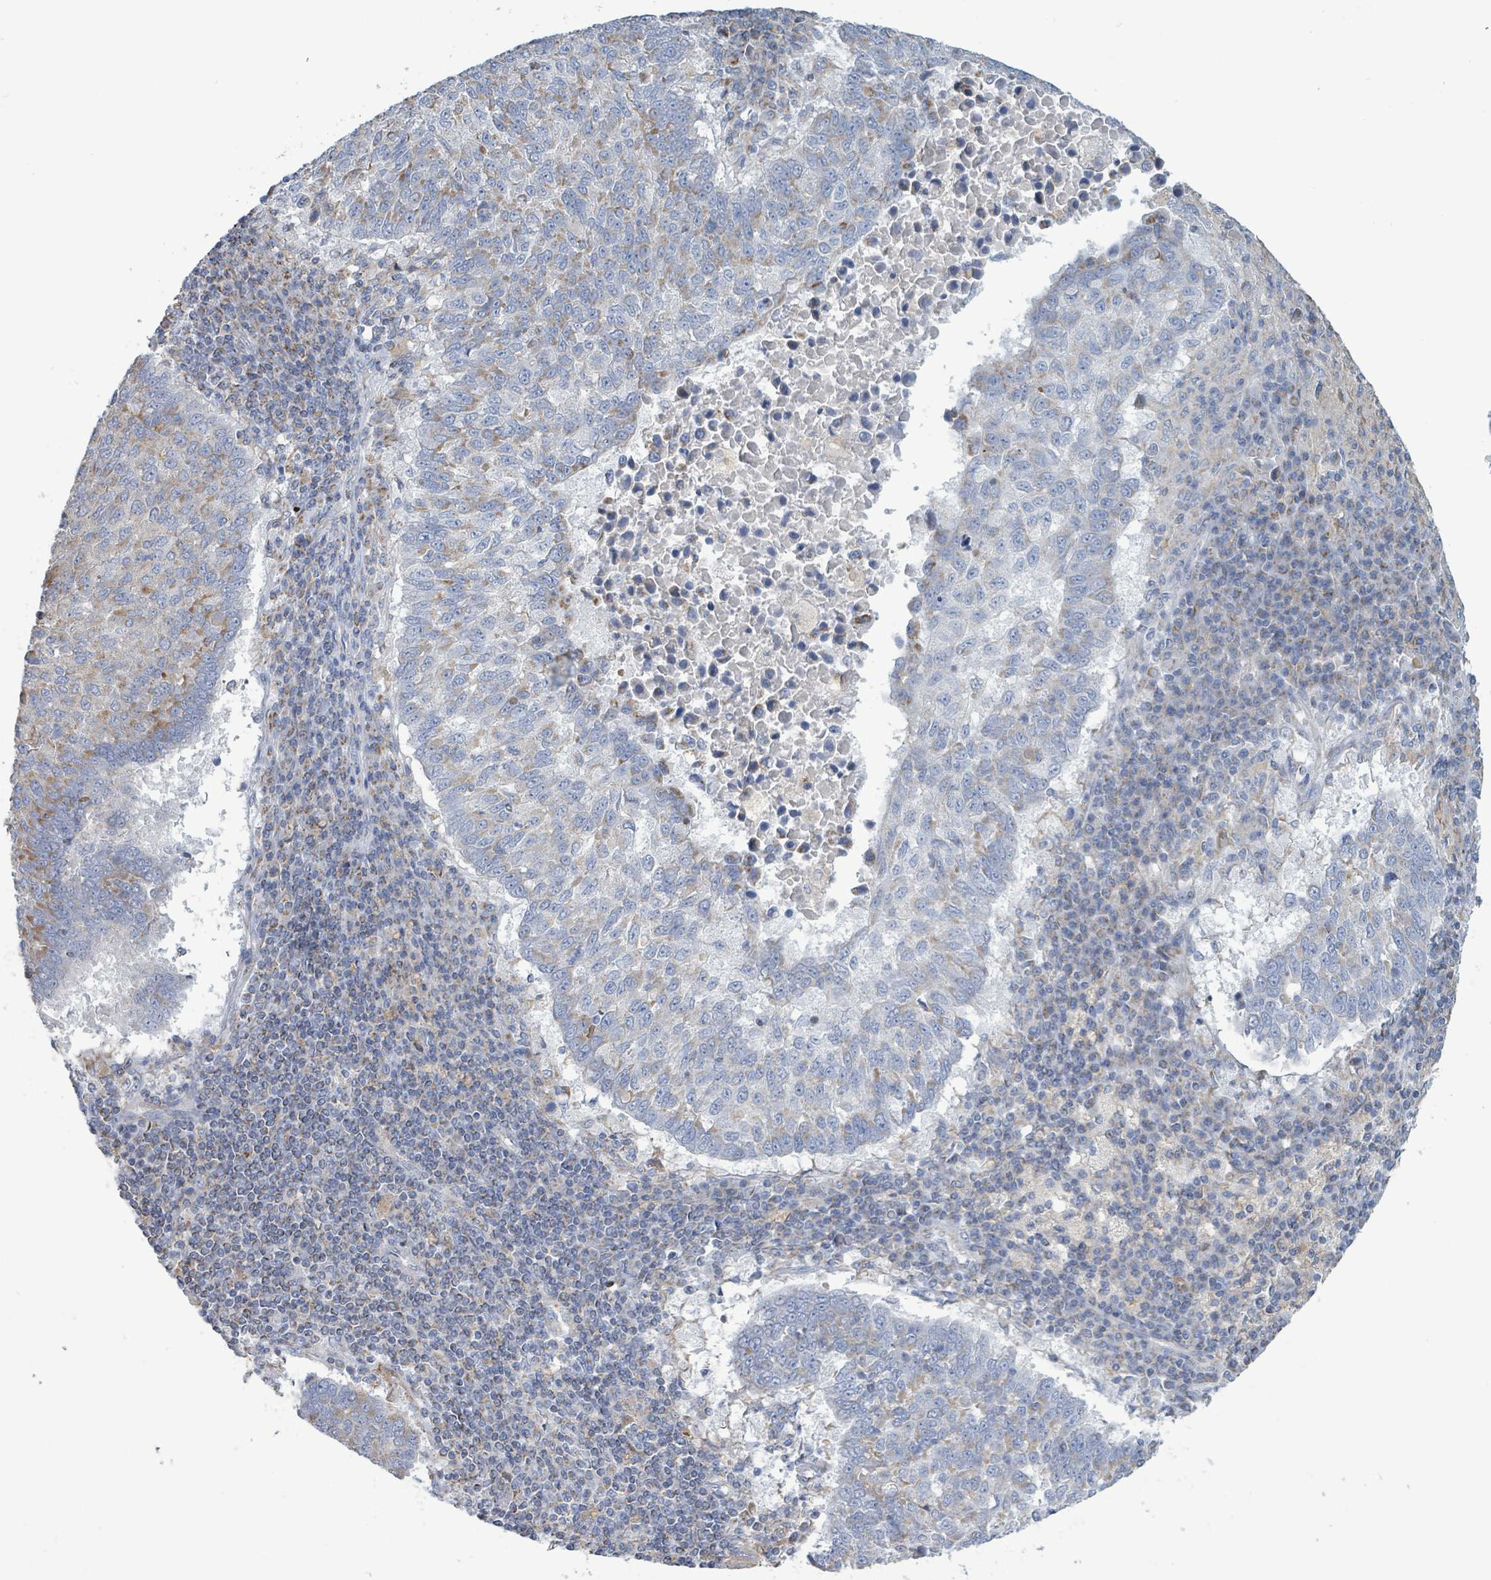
{"staining": {"intensity": "moderate", "quantity": "<25%", "location": "cytoplasmic/membranous"}, "tissue": "lung cancer", "cell_type": "Tumor cells", "image_type": "cancer", "snomed": [{"axis": "morphology", "description": "Squamous cell carcinoma, NOS"}, {"axis": "topography", "description": "Lung"}], "caption": "Moderate cytoplasmic/membranous expression is present in approximately <25% of tumor cells in lung squamous cell carcinoma. (Brightfield microscopy of DAB IHC at high magnification).", "gene": "AKR1C4", "patient": {"sex": "male", "age": 73}}